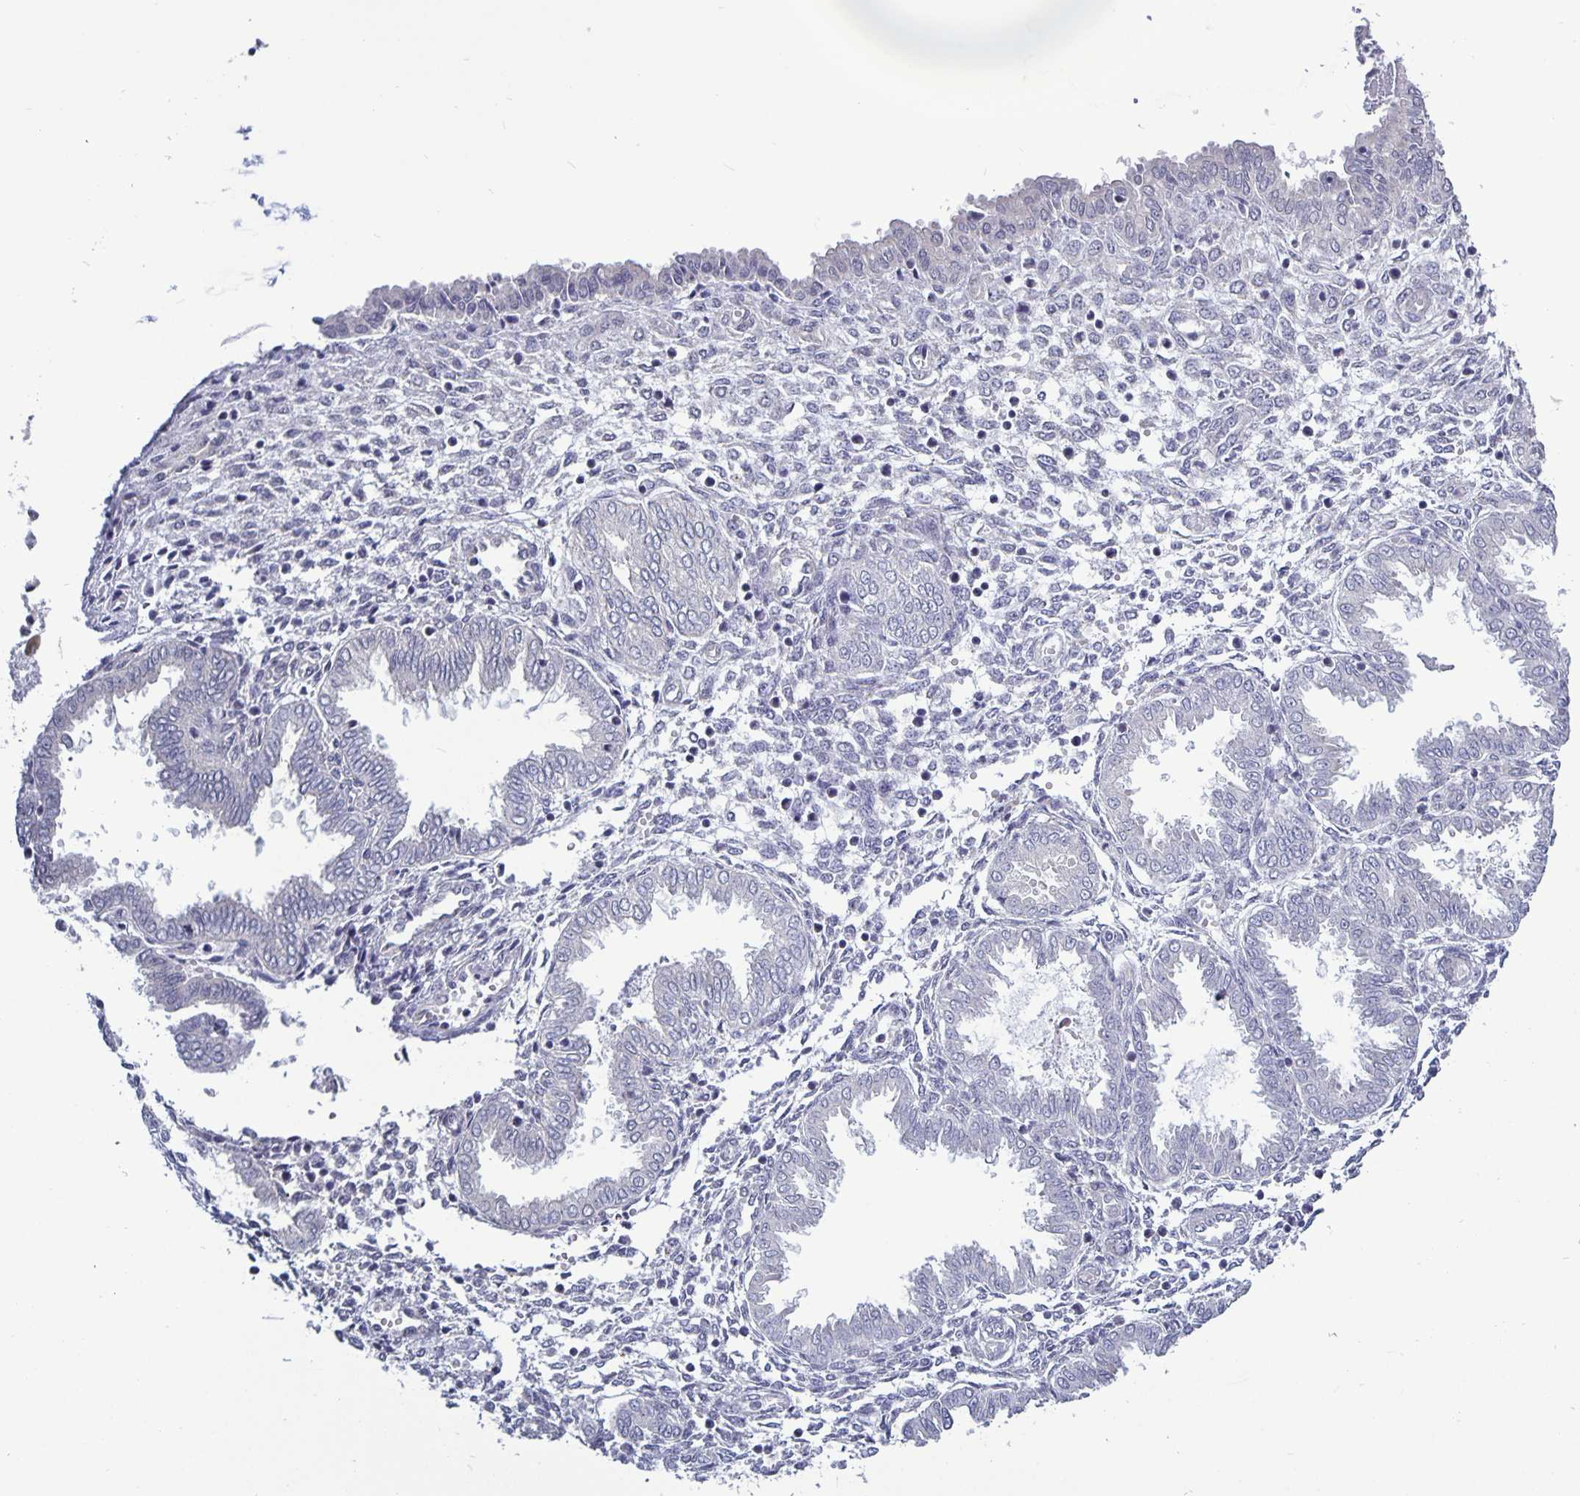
{"staining": {"intensity": "negative", "quantity": "none", "location": "none"}, "tissue": "endometrium", "cell_type": "Cells in endometrial stroma", "image_type": "normal", "snomed": [{"axis": "morphology", "description": "Normal tissue, NOS"}, {"axis": "topography", "description": "Endometrium"}], "caption": "The micrograph reveals no significant staining in cells in endometrial stroma of endometrium. (Brightfield microscopy of DAB (3,3'-diaminobenzidine) immunohistochemistry (IHC) at high magnification).", "gene": "PLCB3", "patient": {"sex": "female", "age": 33}}